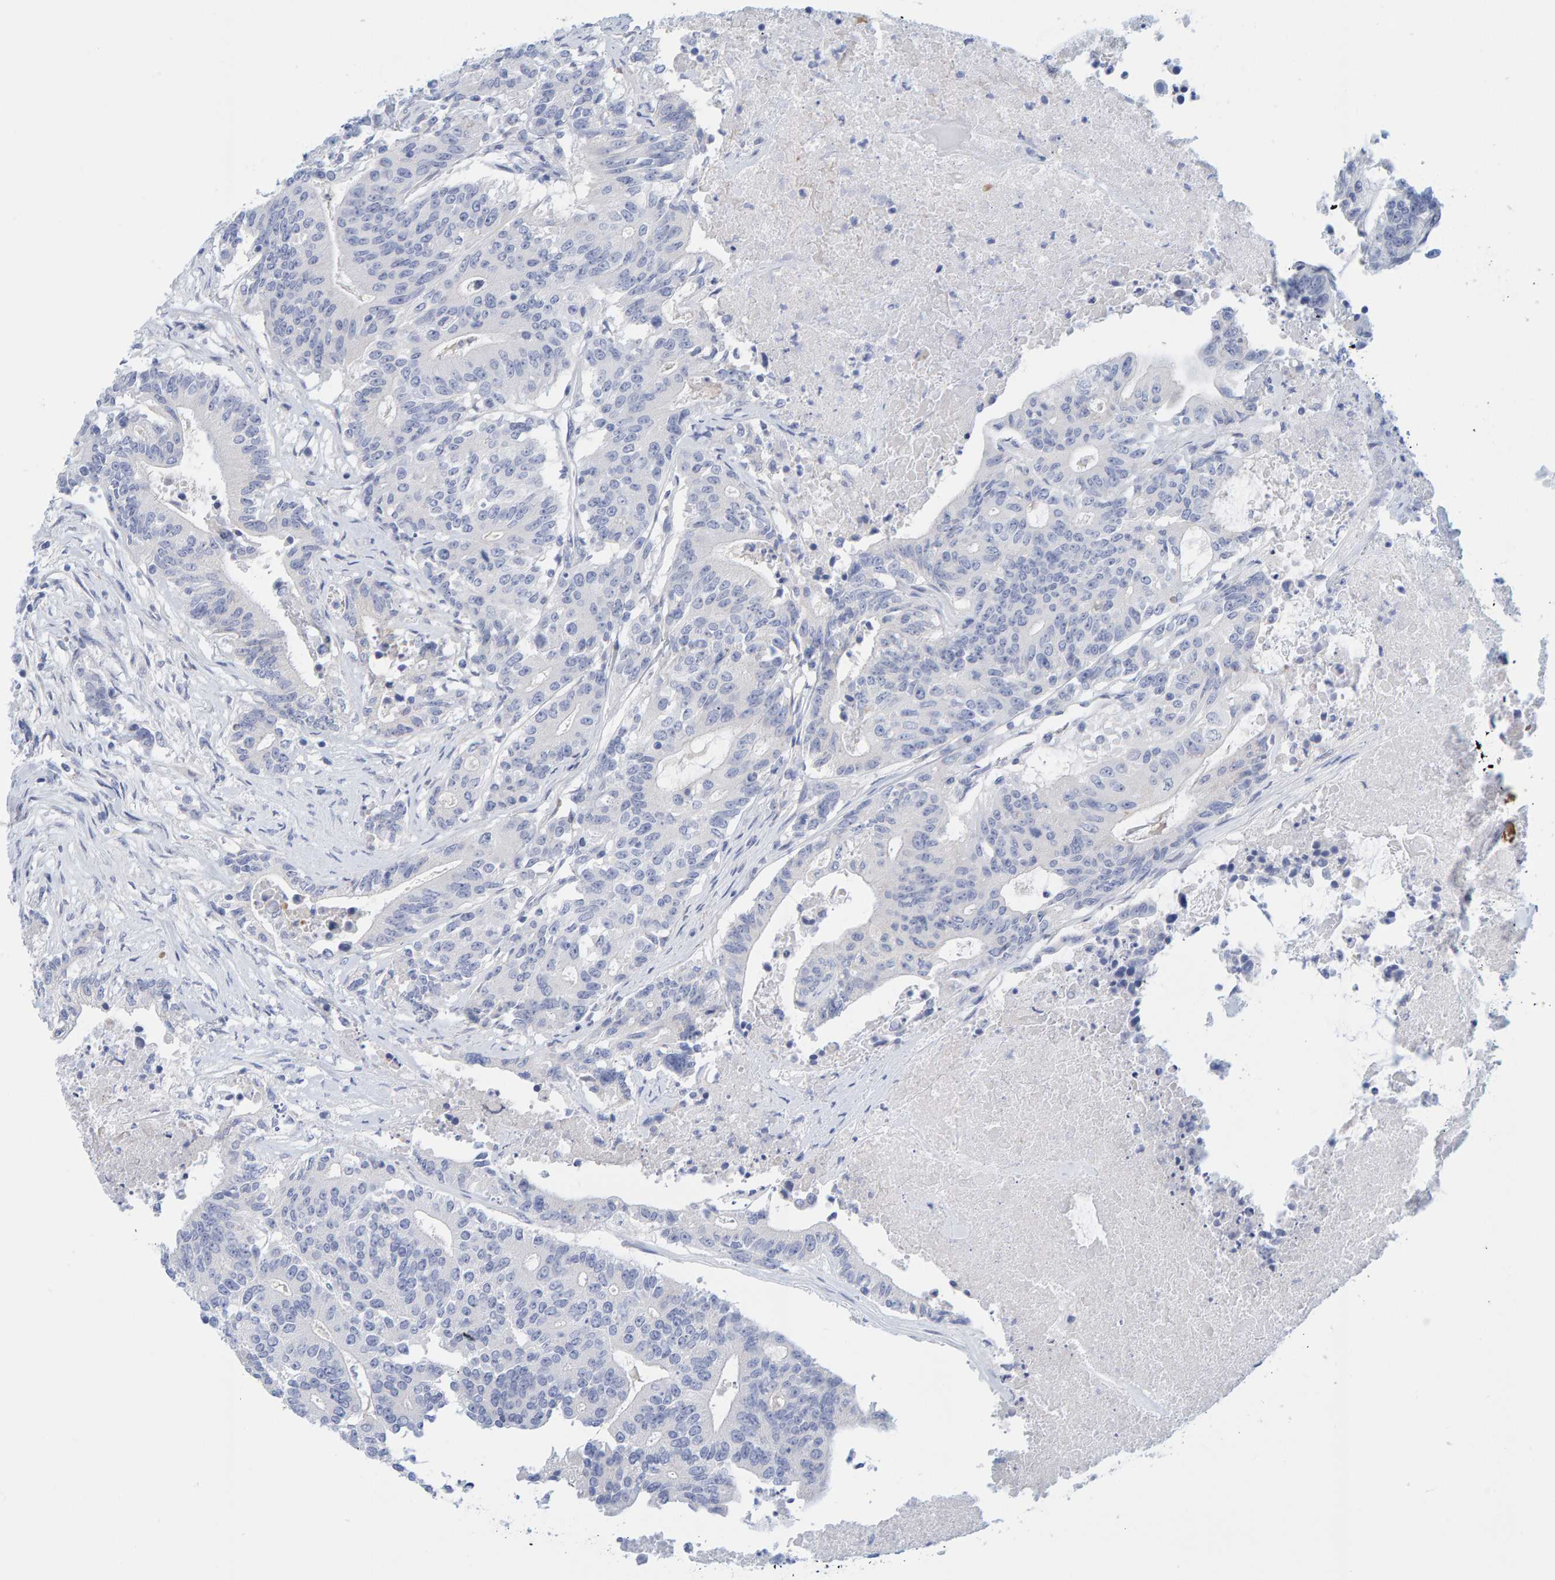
{"staining": {"intensity": "negative", "quantity": "none", "location": "none"}, "tissue": "colorectal cancer", "cell_type": "Tumor cells", "image_type": "cancer", "snomed": [{"axis": "morphology", "description": "Adenocarcinoma, NOS"}, {"axis": "topography", "description": "Colon"}], "caption": "Immunohistochemistry (IHC) micrograph of neoplastic tissue: adenocarcinoma (colorectal) stained with DAB demonstrates no significant protein staining in tumor cells.", "gene": "KLHL11", "patient": {"sex": "female", "age": 77}}